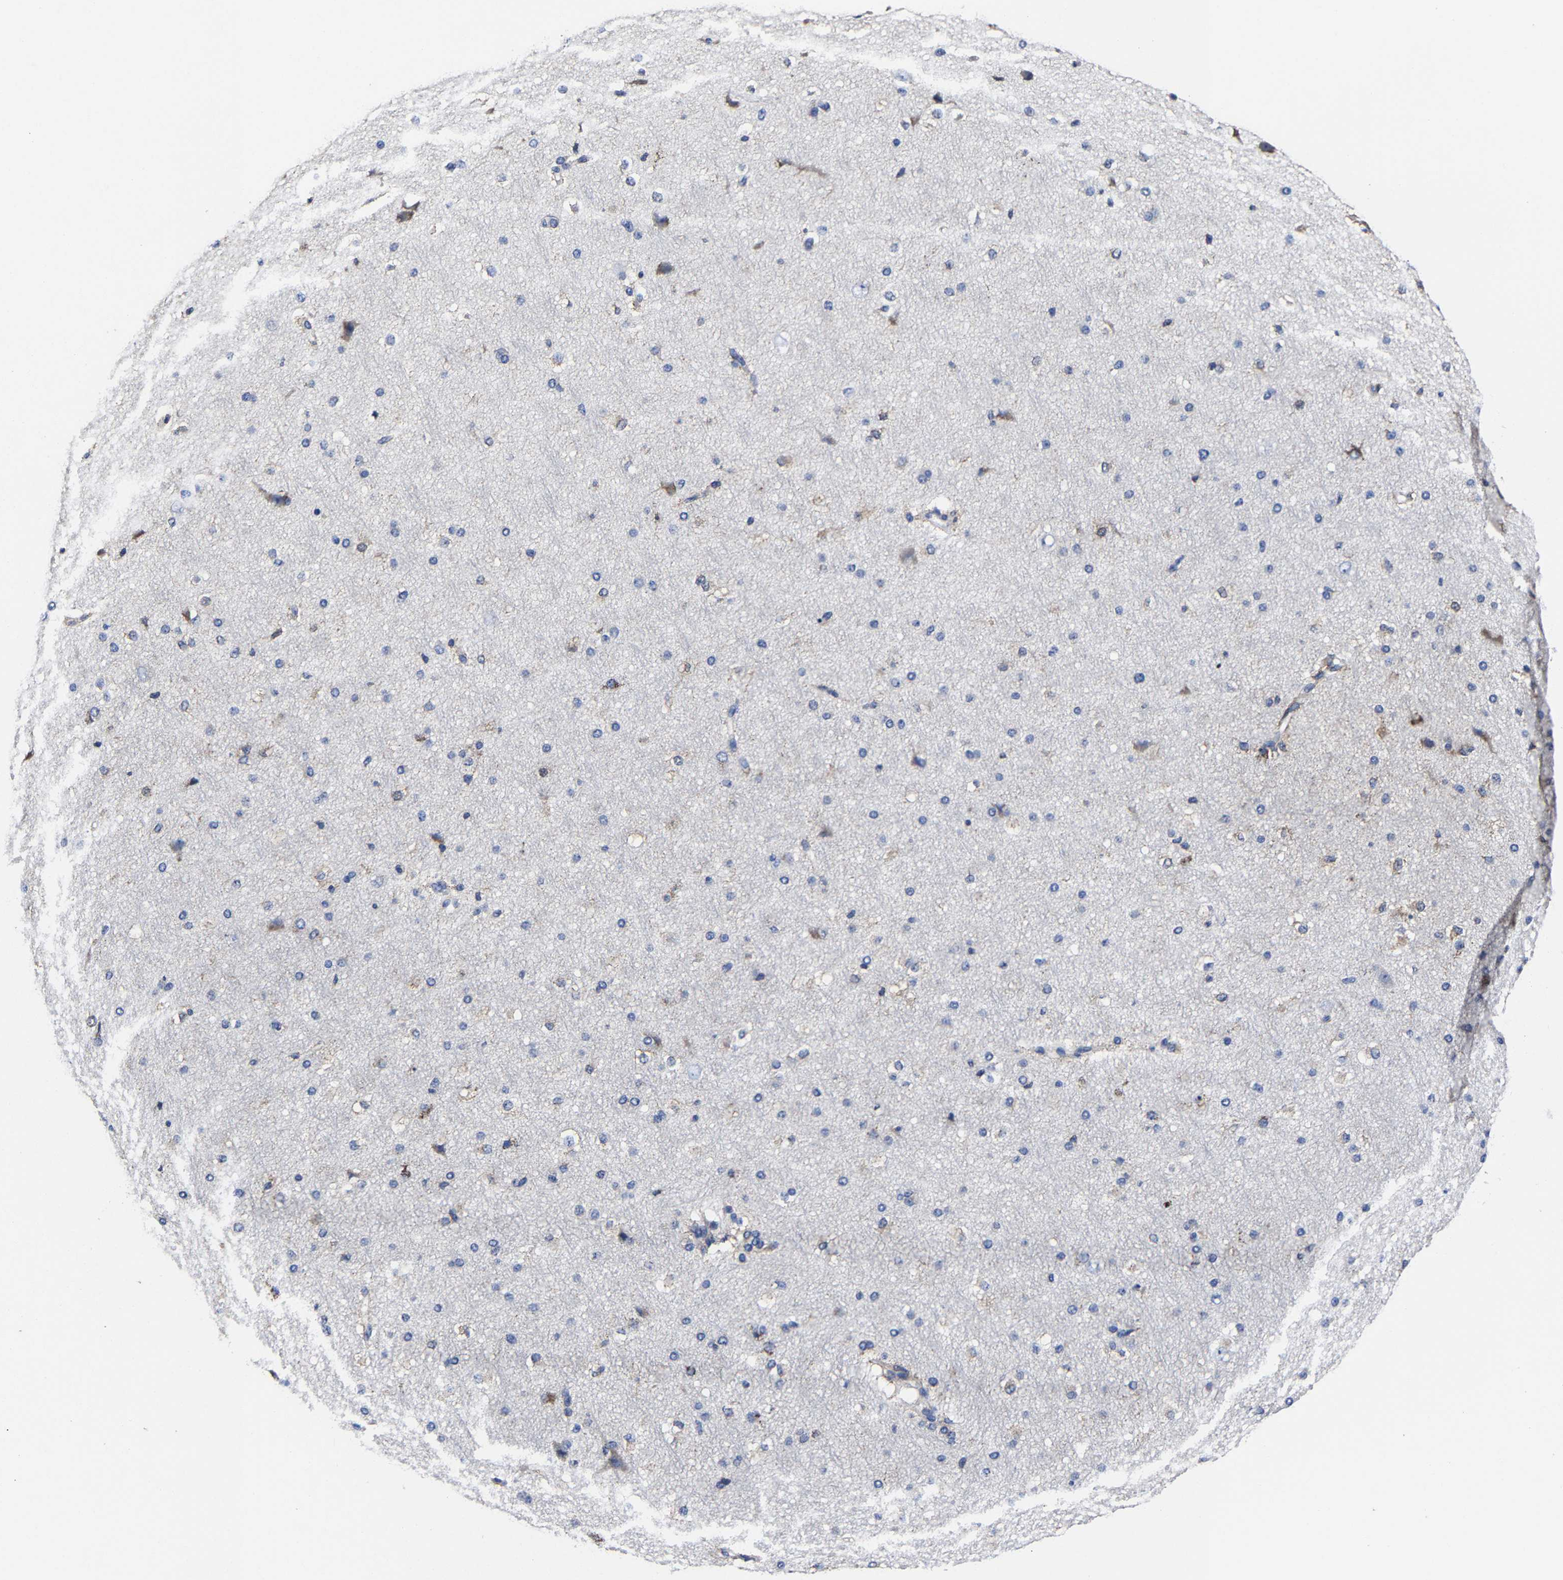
{"staining": {"intensity": "negative", "quantity": "none", "location": "none"}, "tissue": "cerebral cortex", "cell_type": "Endothelial cells", "image_type": "normal", "snomed": [{"axis": "morphology", "description": "Normal tissue, NOS"}, {"axis": "morphology", "description": "Developmental malformation"}, {"axis": "topography", "description": "Cerebral cortex"}], "caption": "This is an immunohistochemistry micrograph of normal cerebral cortex. There is no positivity in endothelial cells.", "gene": "AASS", "patient": {"sex": "female", "age": 30}}